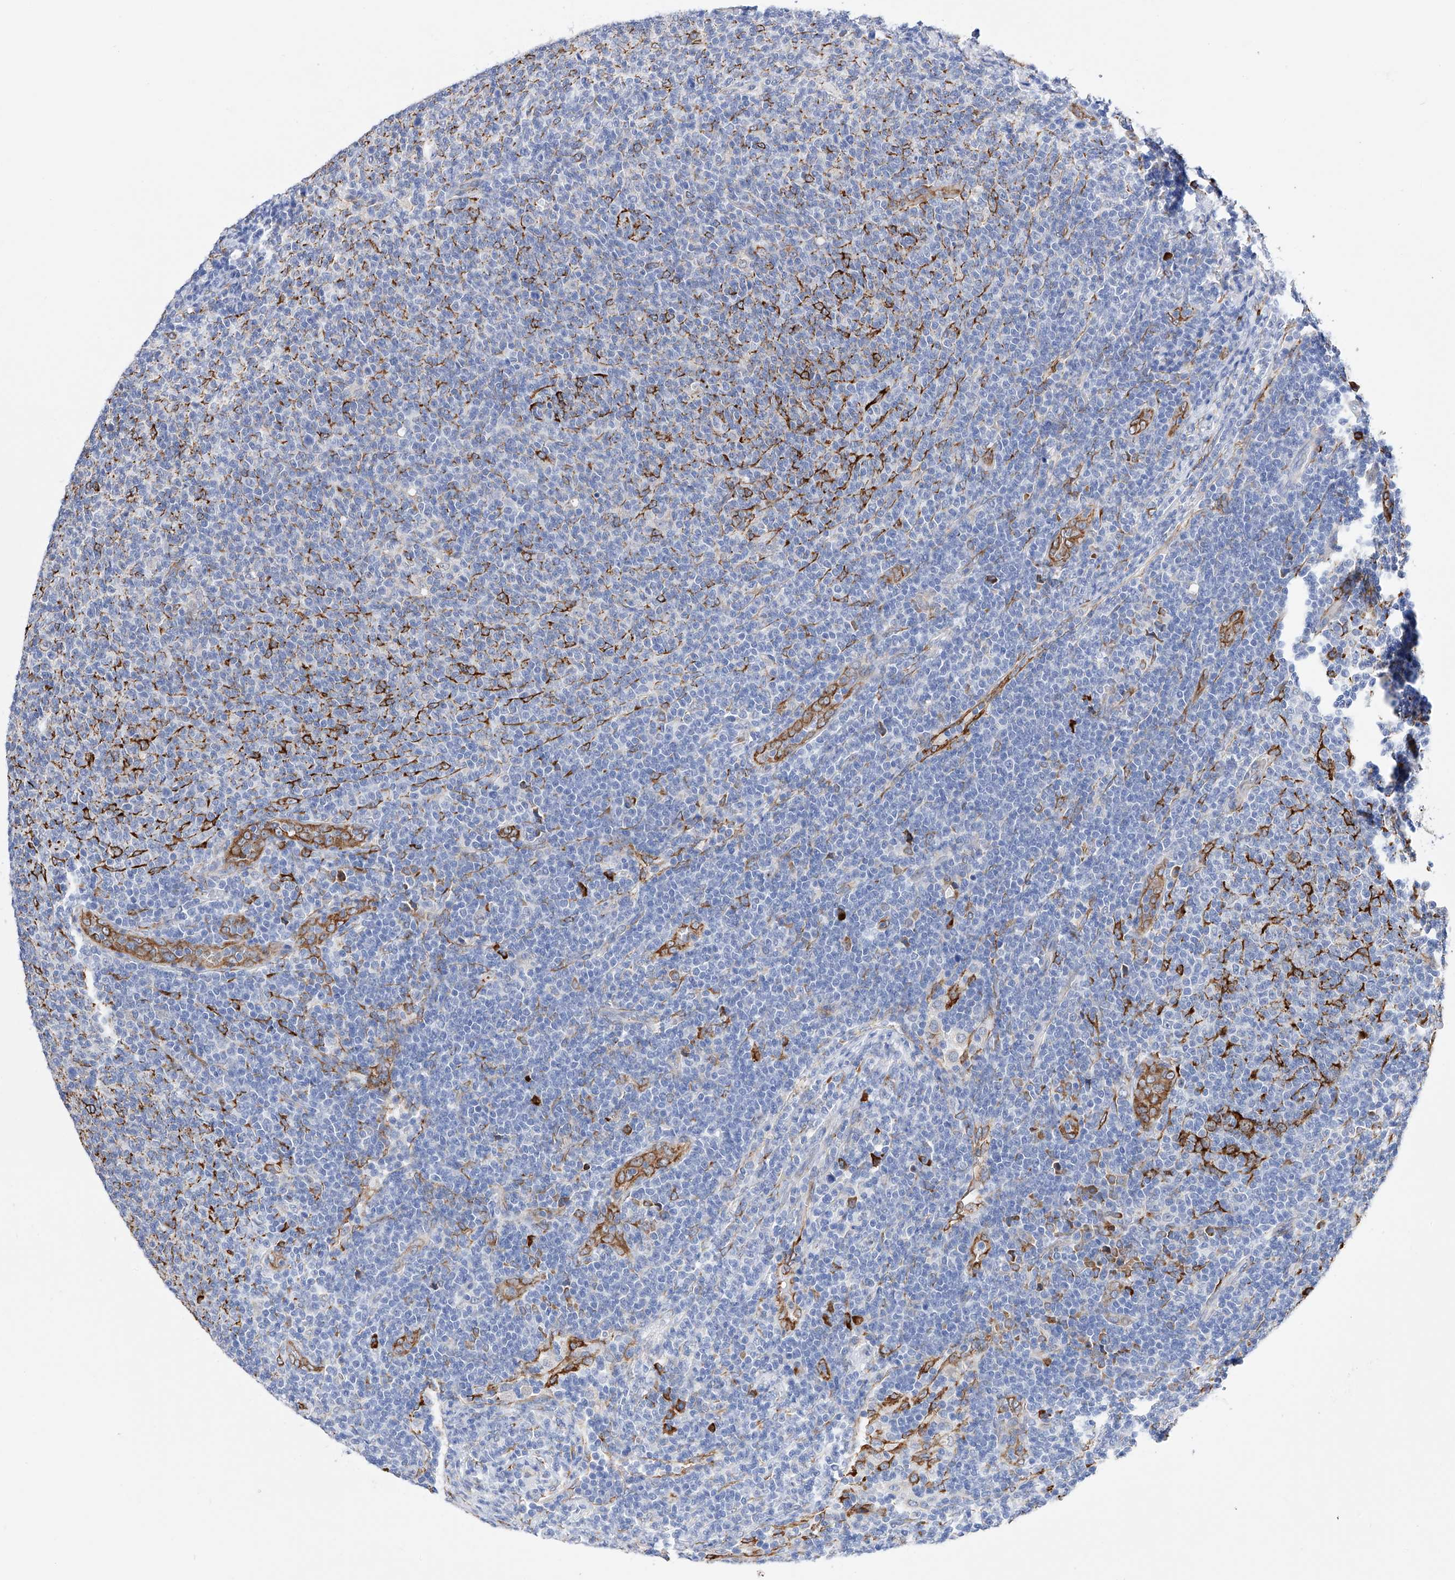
{"staining": {"intensity": "negative", "quantity": "none", "location": "none"}, "tissue": "lymphoma", "cell_type": "Tumor cells", "image_type": "cancer", "snomed": [{"axis": "morphology", "description": "Malignant lymphoma, non-Hodgkin's type, Low grade"}, {"axis": "topography", "description": "Lymph node"}], "caption": "An image of malignant lymphoma, non-Hodgkin's type (low-grade) stained for a protein shows no brown staining in tumor cells.", "gene": "PDIA5", "patient": {"sex": "male", "age": 66}}